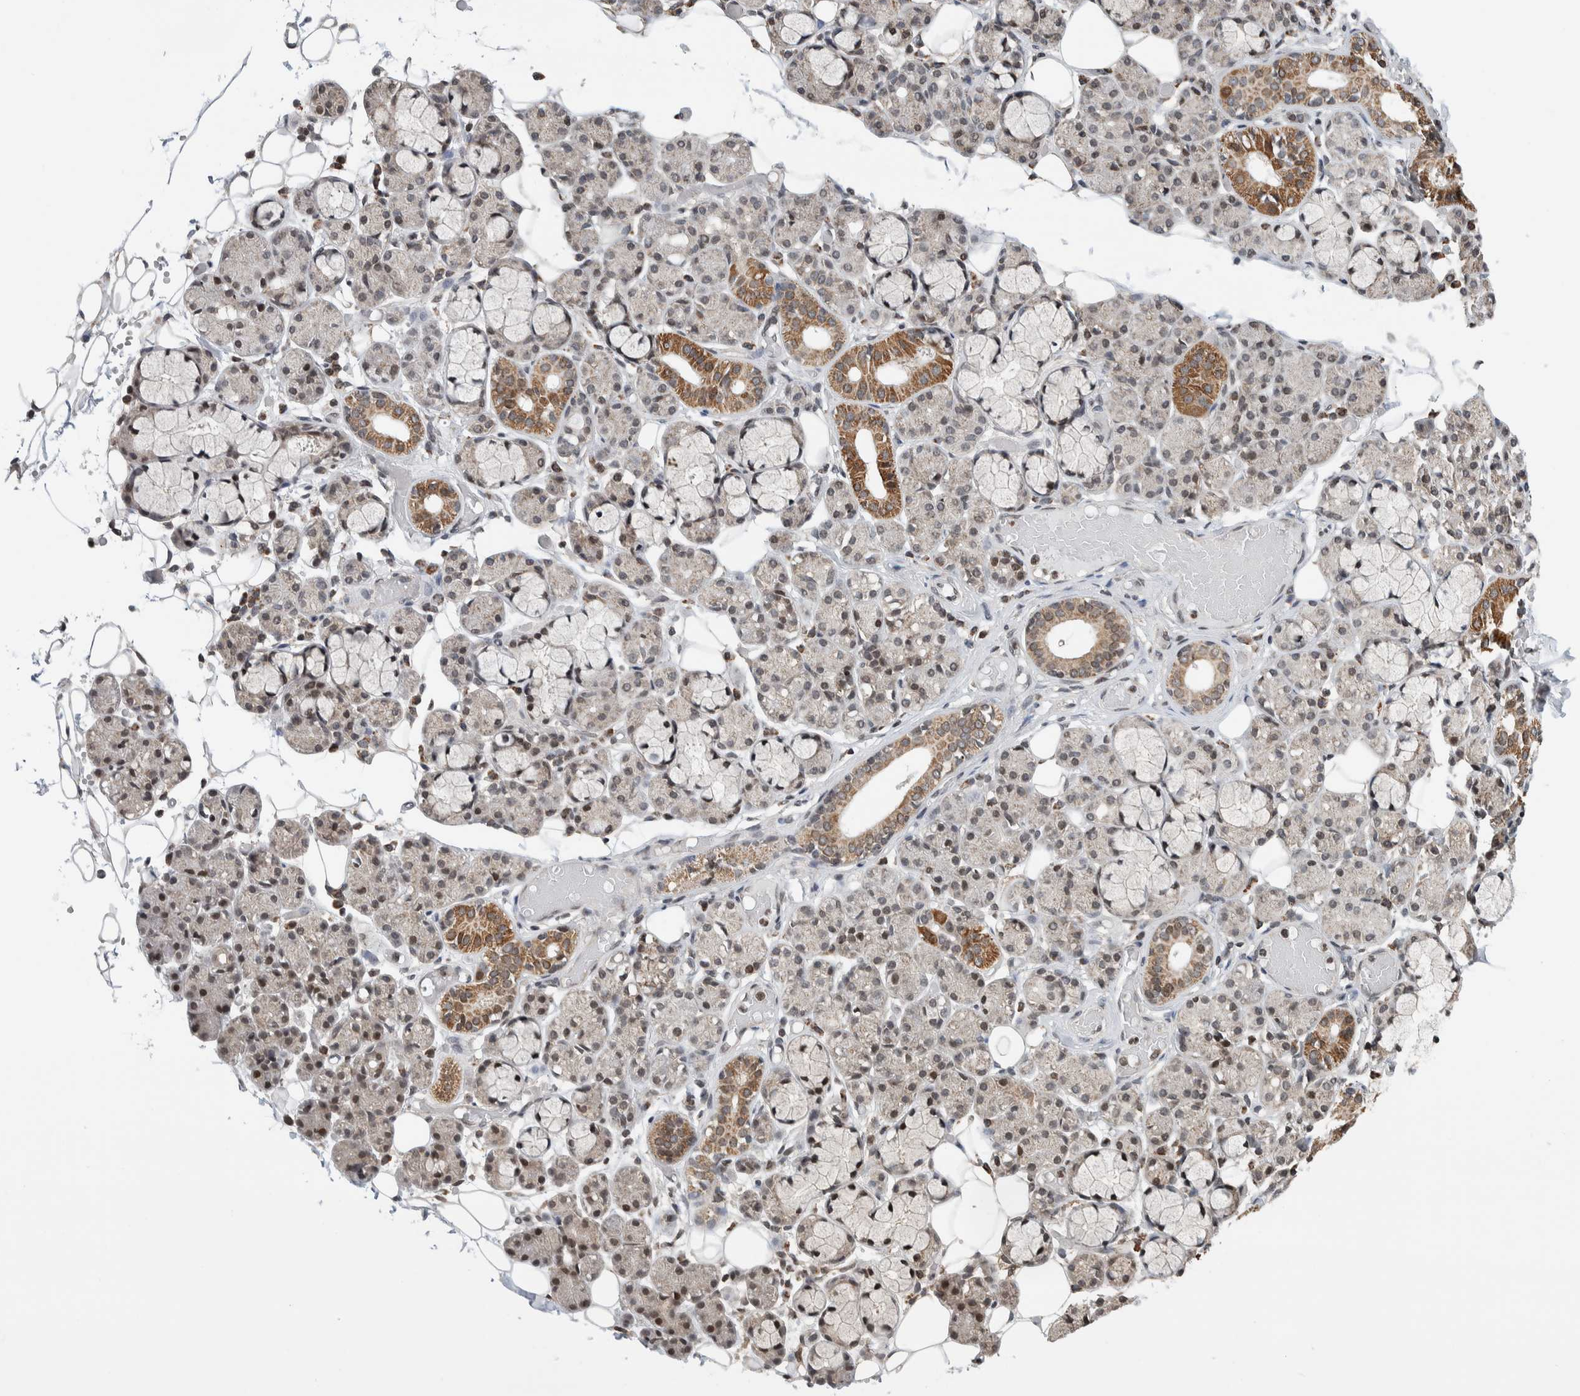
{"staining": {"intensity": "strong", "quantity": "25%-75%", "location": "cytoplasmic/membranous,nuclear"}, "tissue": "salivary gland", "cell_type": "Glandular cells", "image_type": "normal", "snomed": [{"axis": "morphology", "description": "Normal tissue, NOS"}, {"axis": "topography", "description": "Salivary gland"}], "caption": "The photomicrograph exhibits staining of normal salivary gland, revealing strong cytoplasmic/membranous,nuclear protein staining (brown color) within glandular cells.", "gene": "NPLOC4", "patient": {"sex": "male", "age": 63}}